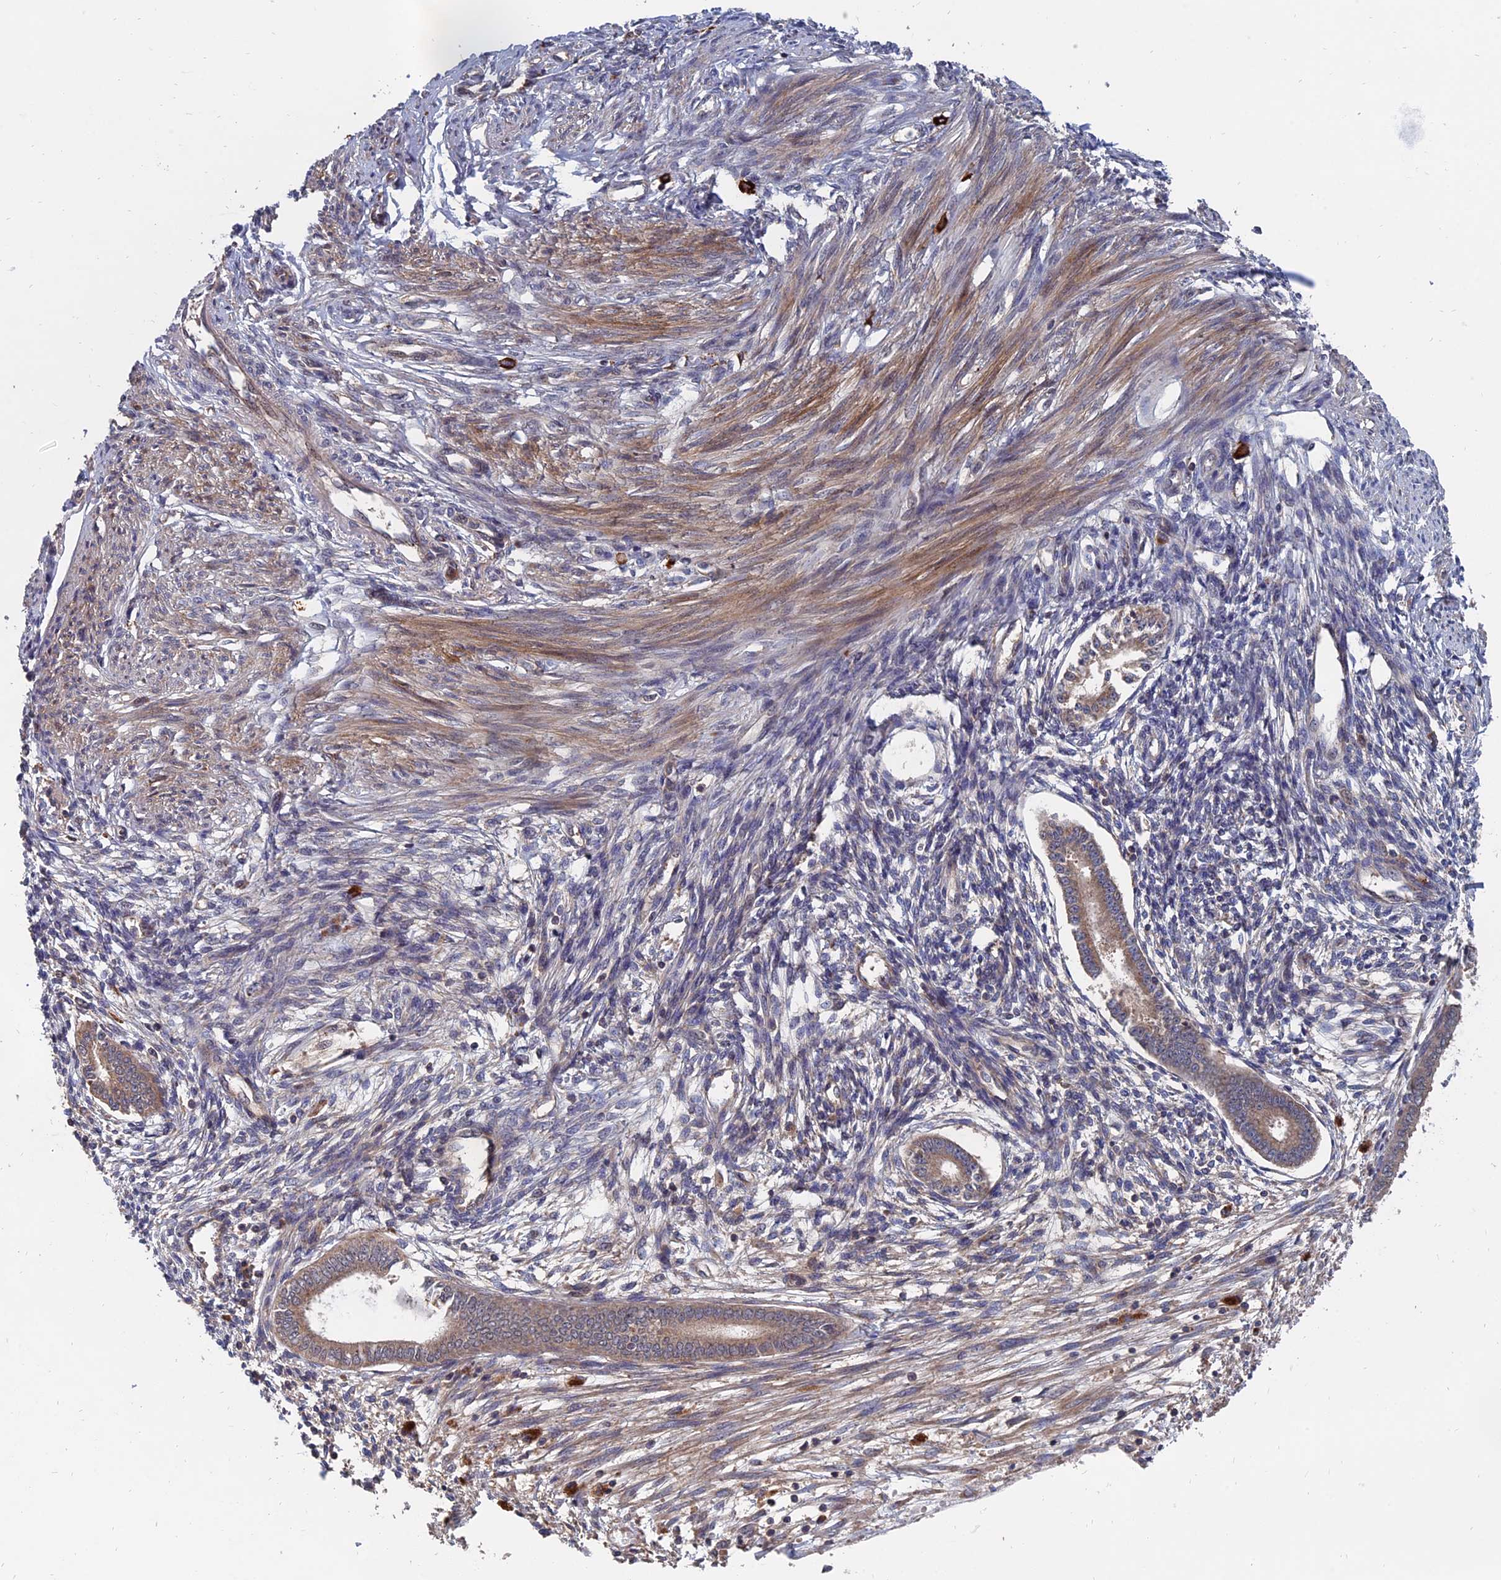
{"staining": {"intensity": "weak", "quantity": "25%-75%", "location": "cytoplasmic/membranous"}, "tissue": "endometrium", "cell_type": "Cells in endometrial stroma", "image_type": "normal", "snomed": [{"axis": "morphology", "description": "Normal tissue, NOS"}, {"axis": "topography", "description": "Endometrium"}], "caption": "IHC image of unremarkable endometrium stained for a protein (brown), which reveals low levels of weak cytoplasmic/membranous positivity in approximately 25%-75% of cells in endometrial stroma.", "gene": "TRAPPC2L", "patient": {"sex": "female", "age": 56}}